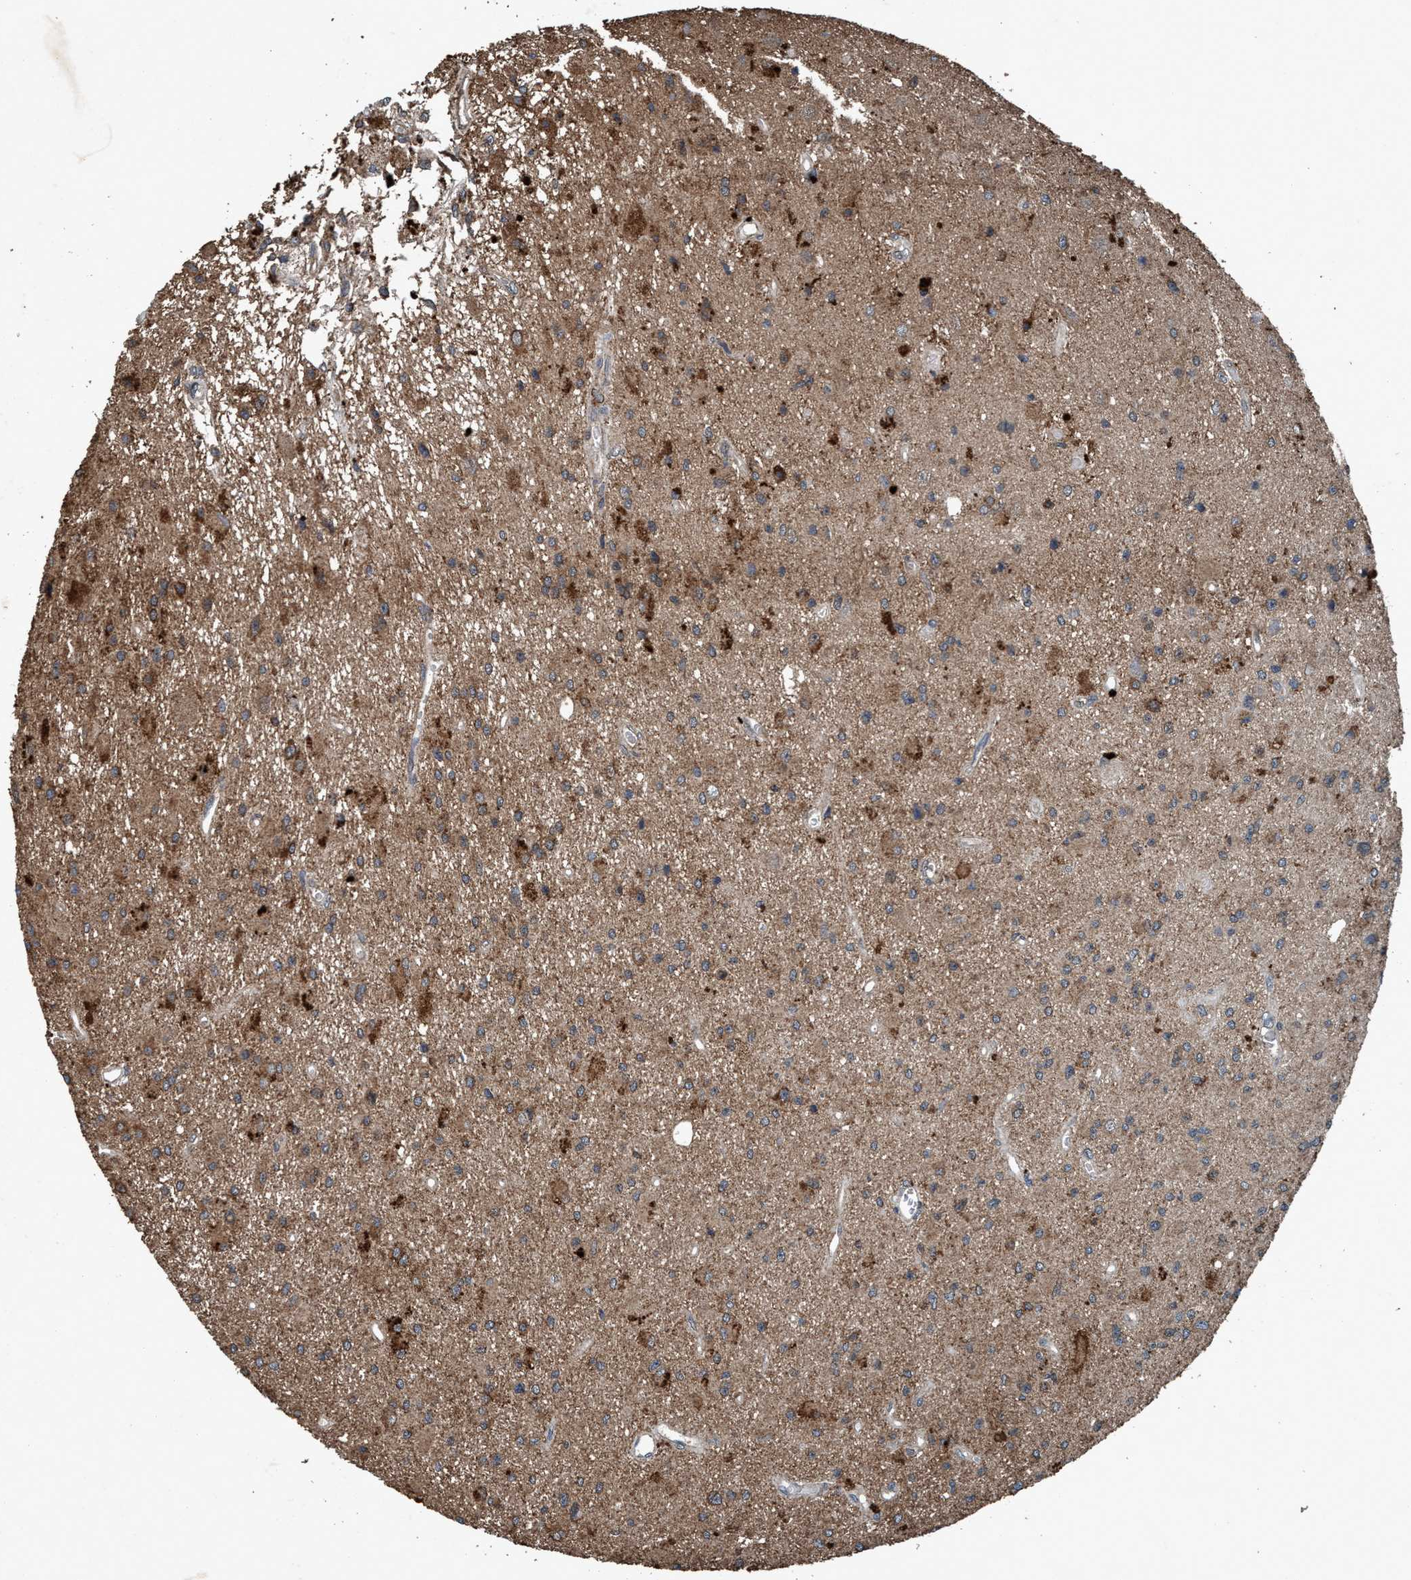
{"staining": {"intensity": "moderate", "quantity": "25%-75%", "location": "cytoplasmic/membranous"}, "tissue": "glioma", "cell_type": "Tumor cells", "image_type": "cancer", "snomed": [{"axis": "morphology", "description": "Glioma, malignant, Low grade"}, {"axis": "topography", "description": "Brain"}], "caption": "Immunohistochemistry (IHC) image of neoplastic tissue: human glioma stained using IHC reveals medium levels of moderate protein expression localized specifically in the cytoplasmic/membranous of tumor cells, appearing as a cytoplasmic/membranous brown color.", "gene": "AKT1S1", "patient": {"sex": "male", "age": 58}}